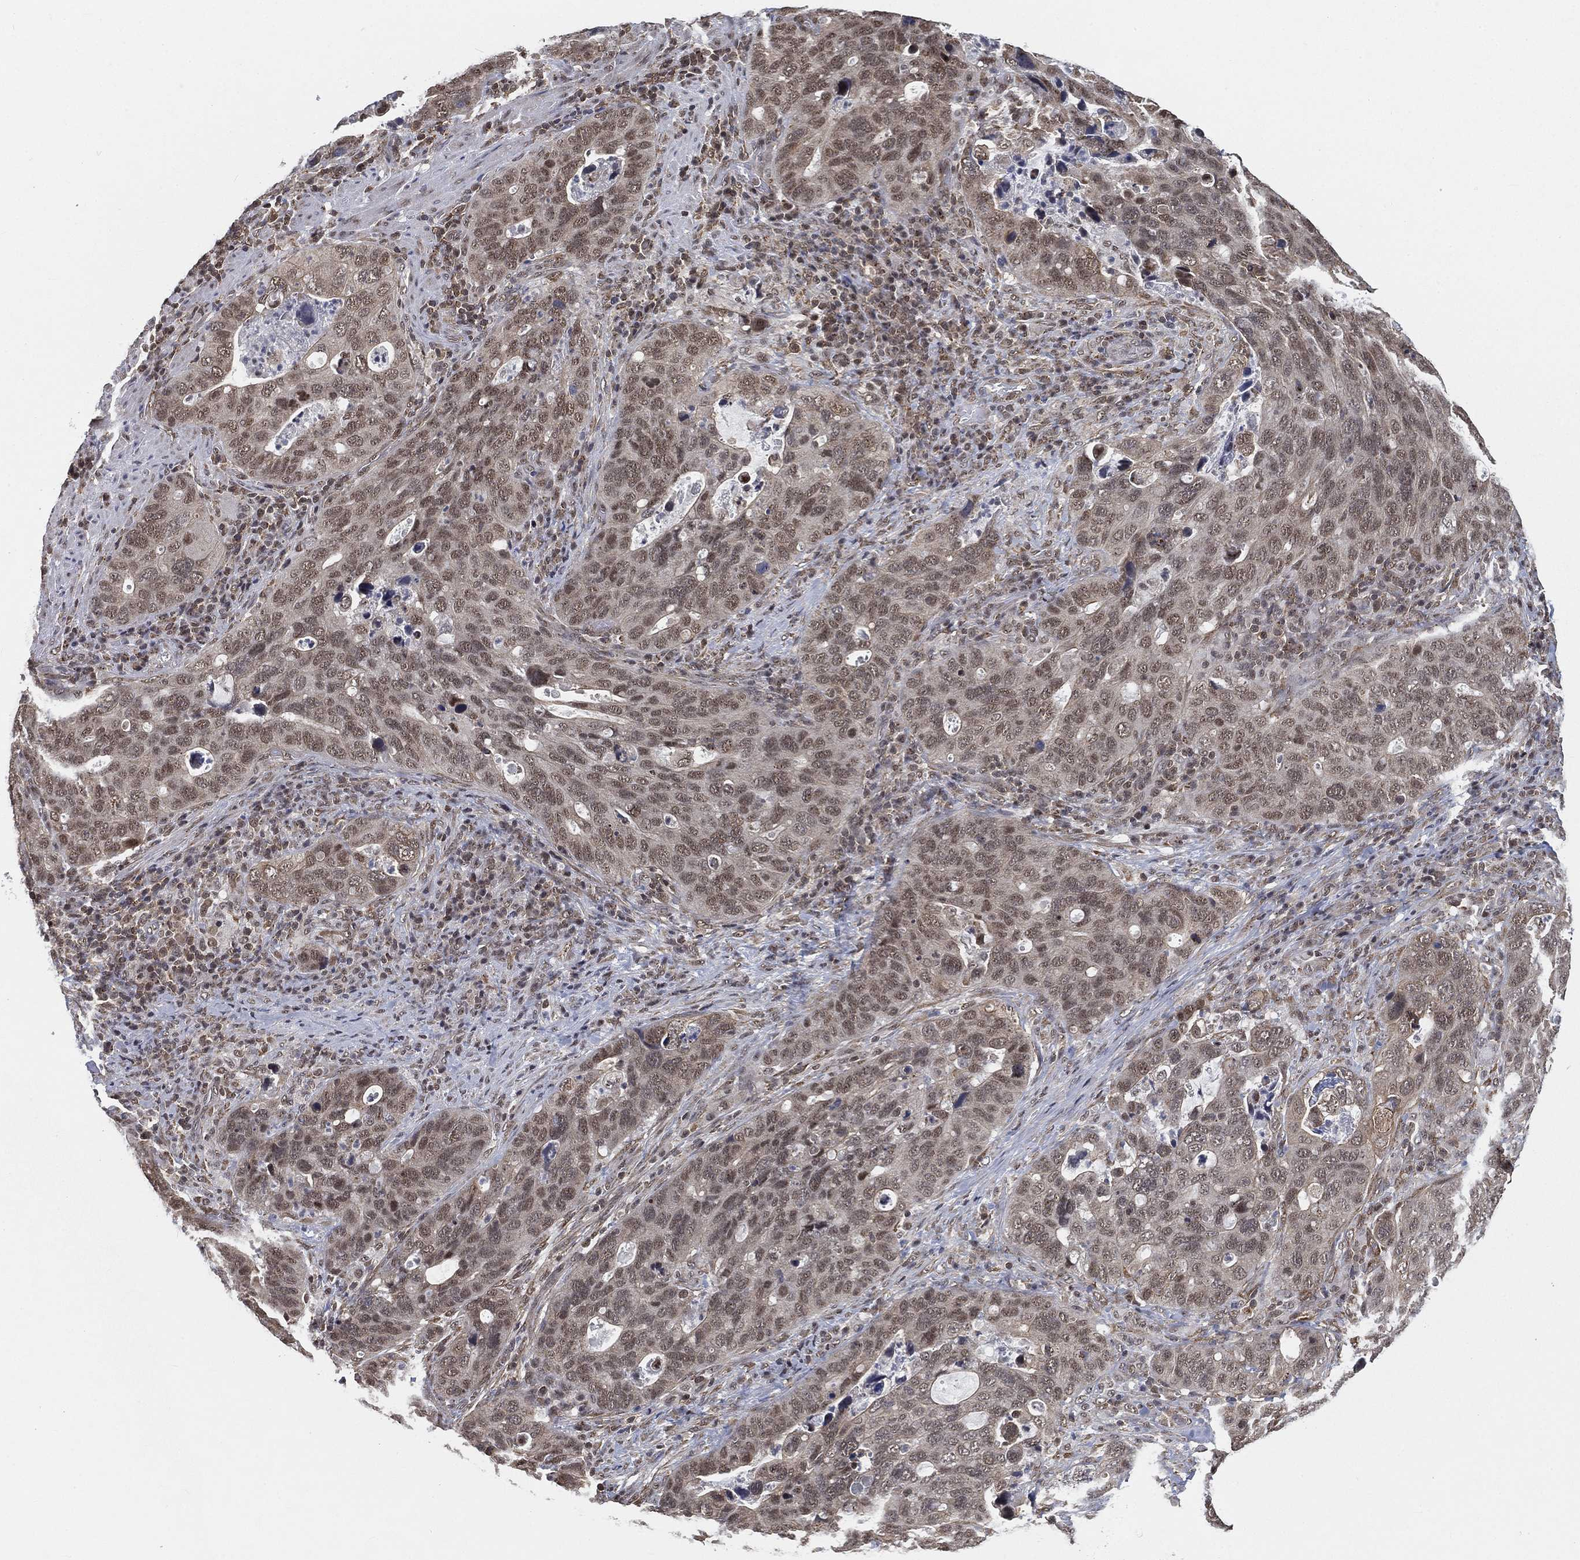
{"staining": {"intensity": "weak", "quantity": "25%-75%", "location": "nuclear"}, "tissue": "stomach cancer", "cell_type": "Tumor cells", "image_type": "cancer", "snomed": [{"axis": "morphology", "description": "Adenocarcinoma, NOS"}, {"axis": "topography", "description": "Stomach"}], "caption": "Stomach cancer (adenocarcinoma) stained with immunohistochemistry (IHC) shows weak nuclear positivity in approximately 25%-75% of tumor cells.", "gene": "RSRC2", "patient": {"sex": "male", "age": 54}}